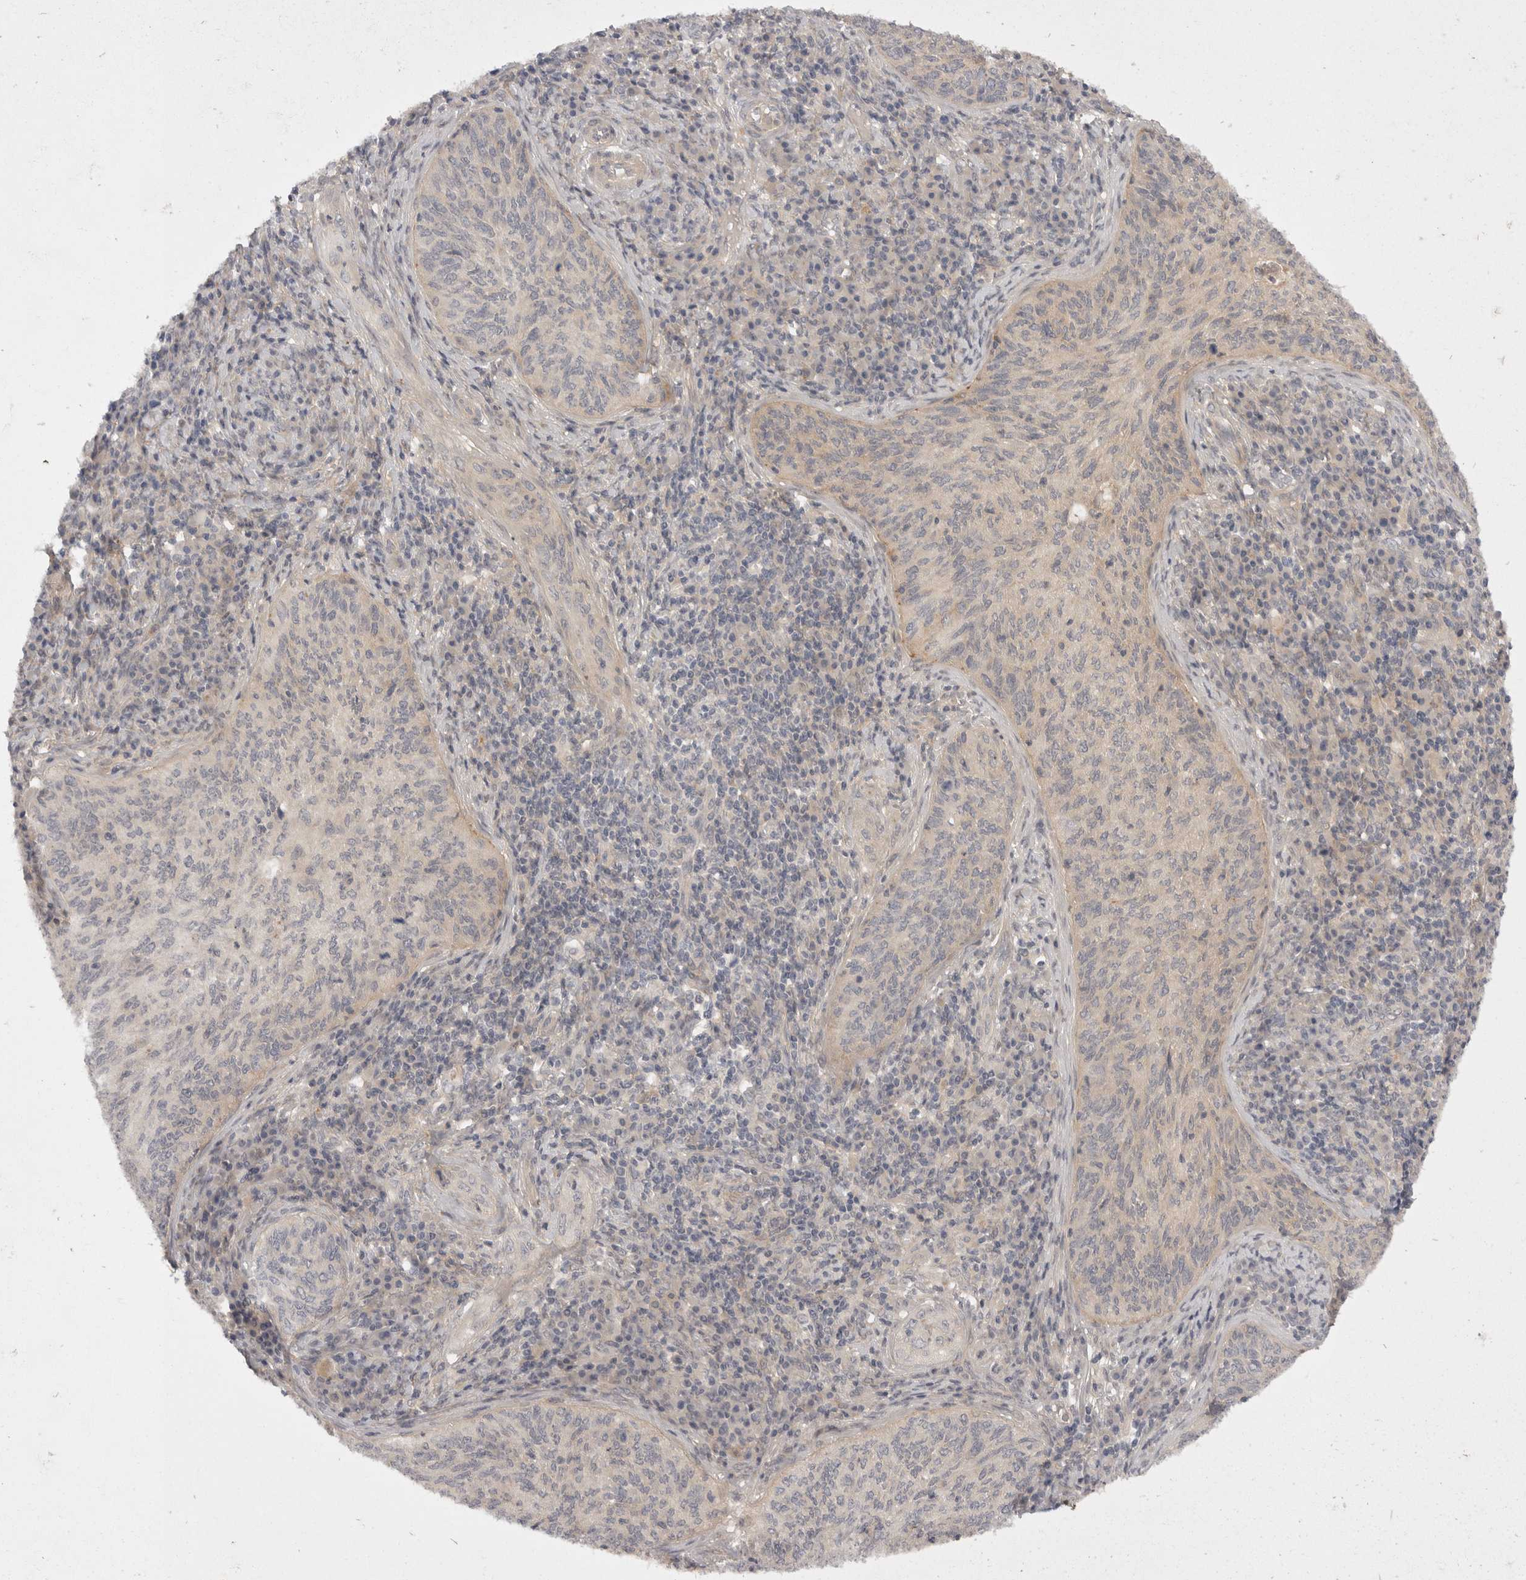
{"staining": {"intensity": "negative", "quantity": "none", "location": "none"}, "tissue": "cervical cancer", "cell_type": "Tumor cells", "image_type": "cancer", "snomed": [{"axis": "morphology", "description": "Squamous cell carcinoma, NOS"}, {"axis": "topography", "description": "Cervix"}], "caption": "IHC histopathology image of neoplastic tissue: human cervical cancer (squamous cell carcinoma) stained with DAB reveals no significant protein staining in tumor cells. (Stains: DAB immunohistochemistry (IHC) with hematoxylin counter stain, Microscopy: brightfield microscopy at high magnification).", "gene": "TOM1L2", "patient": {"sex": "female", "age": 30}}